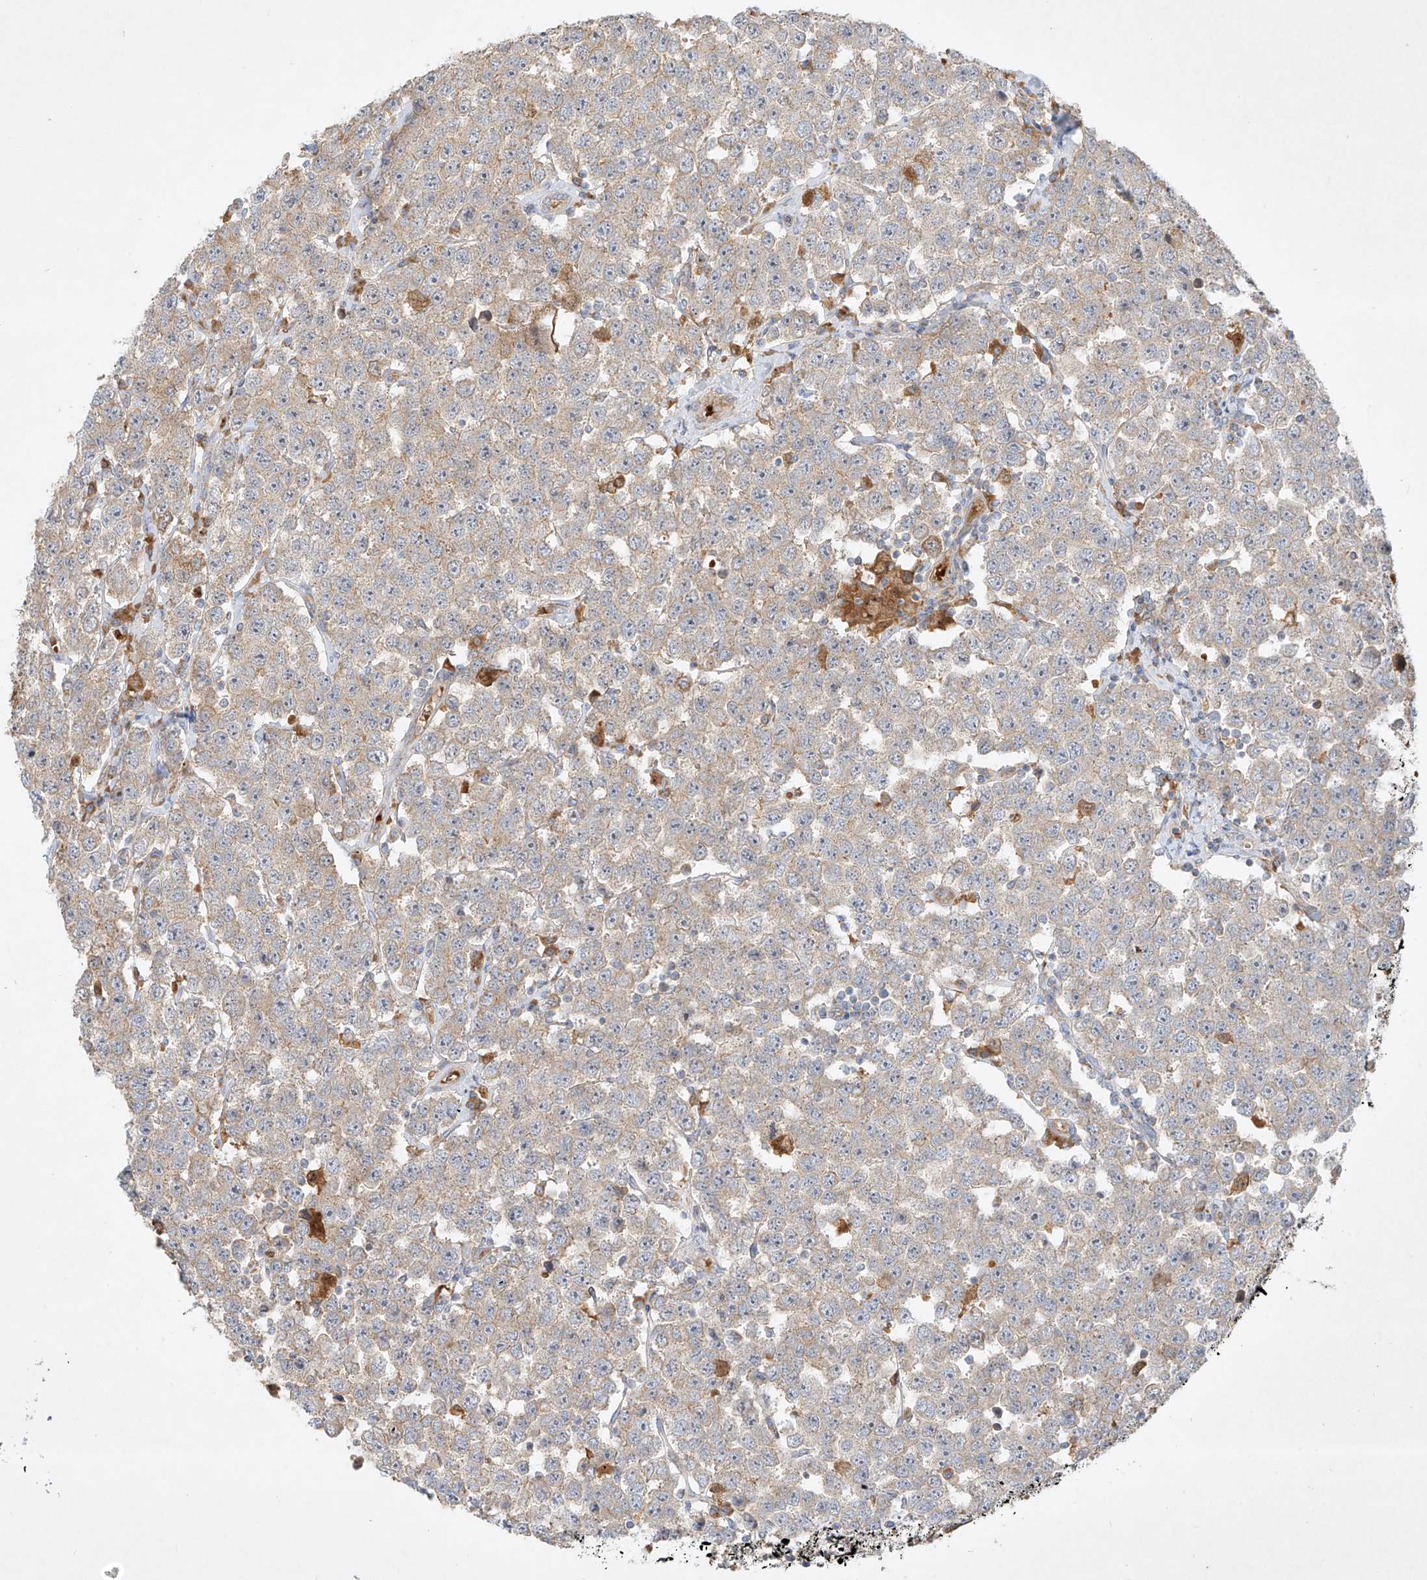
{"staining": {"intensity": "weak", "quantity": "<25%", "location": "cytoplasmic/membranous"}, "tissue": "testis cancer", "cell_type": "Tumor cells", "image_type": "cancer", "snomed": [{"axis": "morphology", "description": "Seminoma, NOS"}, {"axis": "topography", "description": "Testis"}], "caption": "Immunohistochemistry photomicrograph of human testis cancer stained for a protein (brown), which exhibits no positivity in tumor cells.", "gene": "KPNA7", "patient": {"sex": "male", "age": 28}}